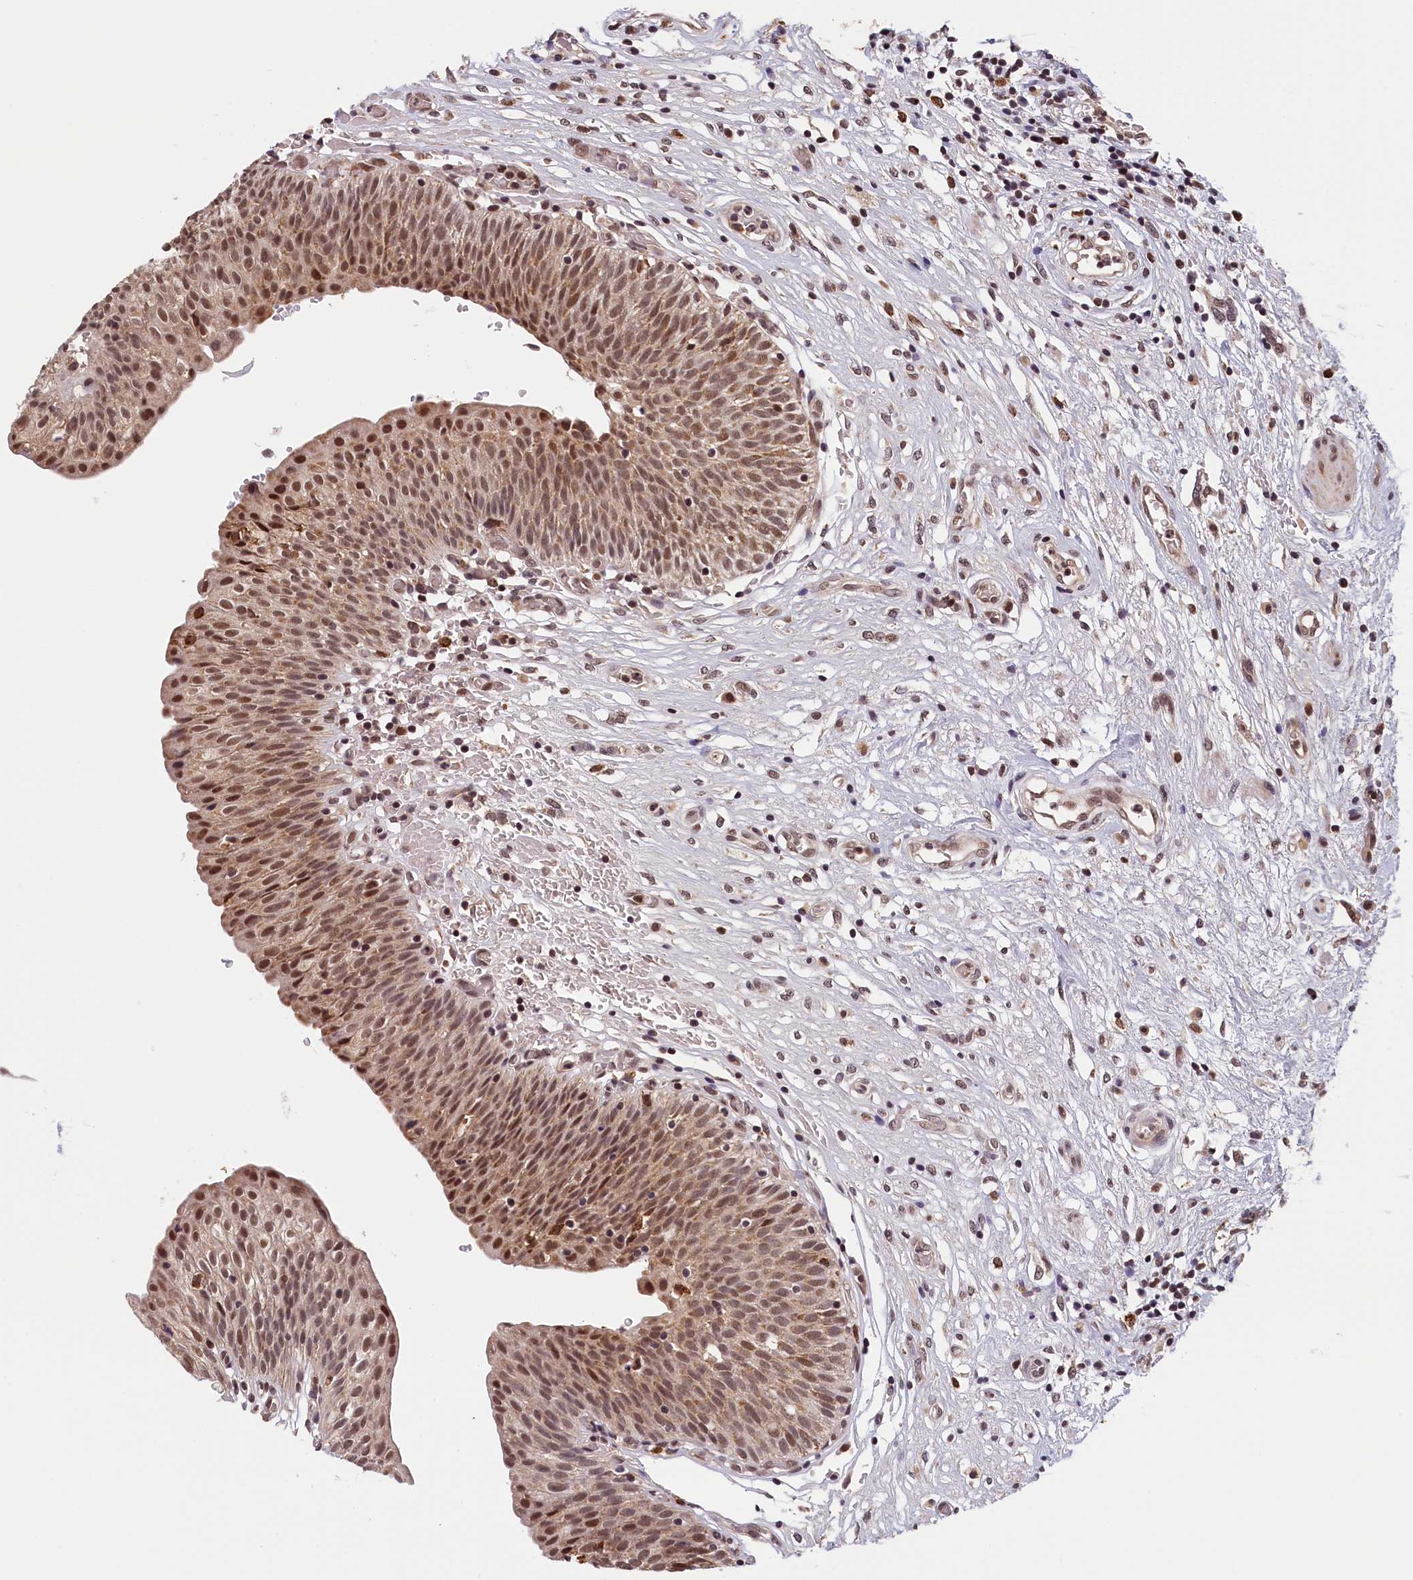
{"staining": {"intensity": "moderate", "quantity": ">75%", "location": "nuclear"}, "tissue": "urinary bladder", "cell_type": "Urothelial cells", "image_type": "normal", "snomed": [{"axis": "morphology", "description": "Normal tissue, NOS"}, {"axis": "topography", "description": "Urinary bladder"}], "caption": "Immunohistochemical staining of normal urinary bladder displays medium levels of moderate nuclear expression in about >75% of urothelial cells.", "gene": "KCNK6", "patient": {"sex": "male", "age": 55}}